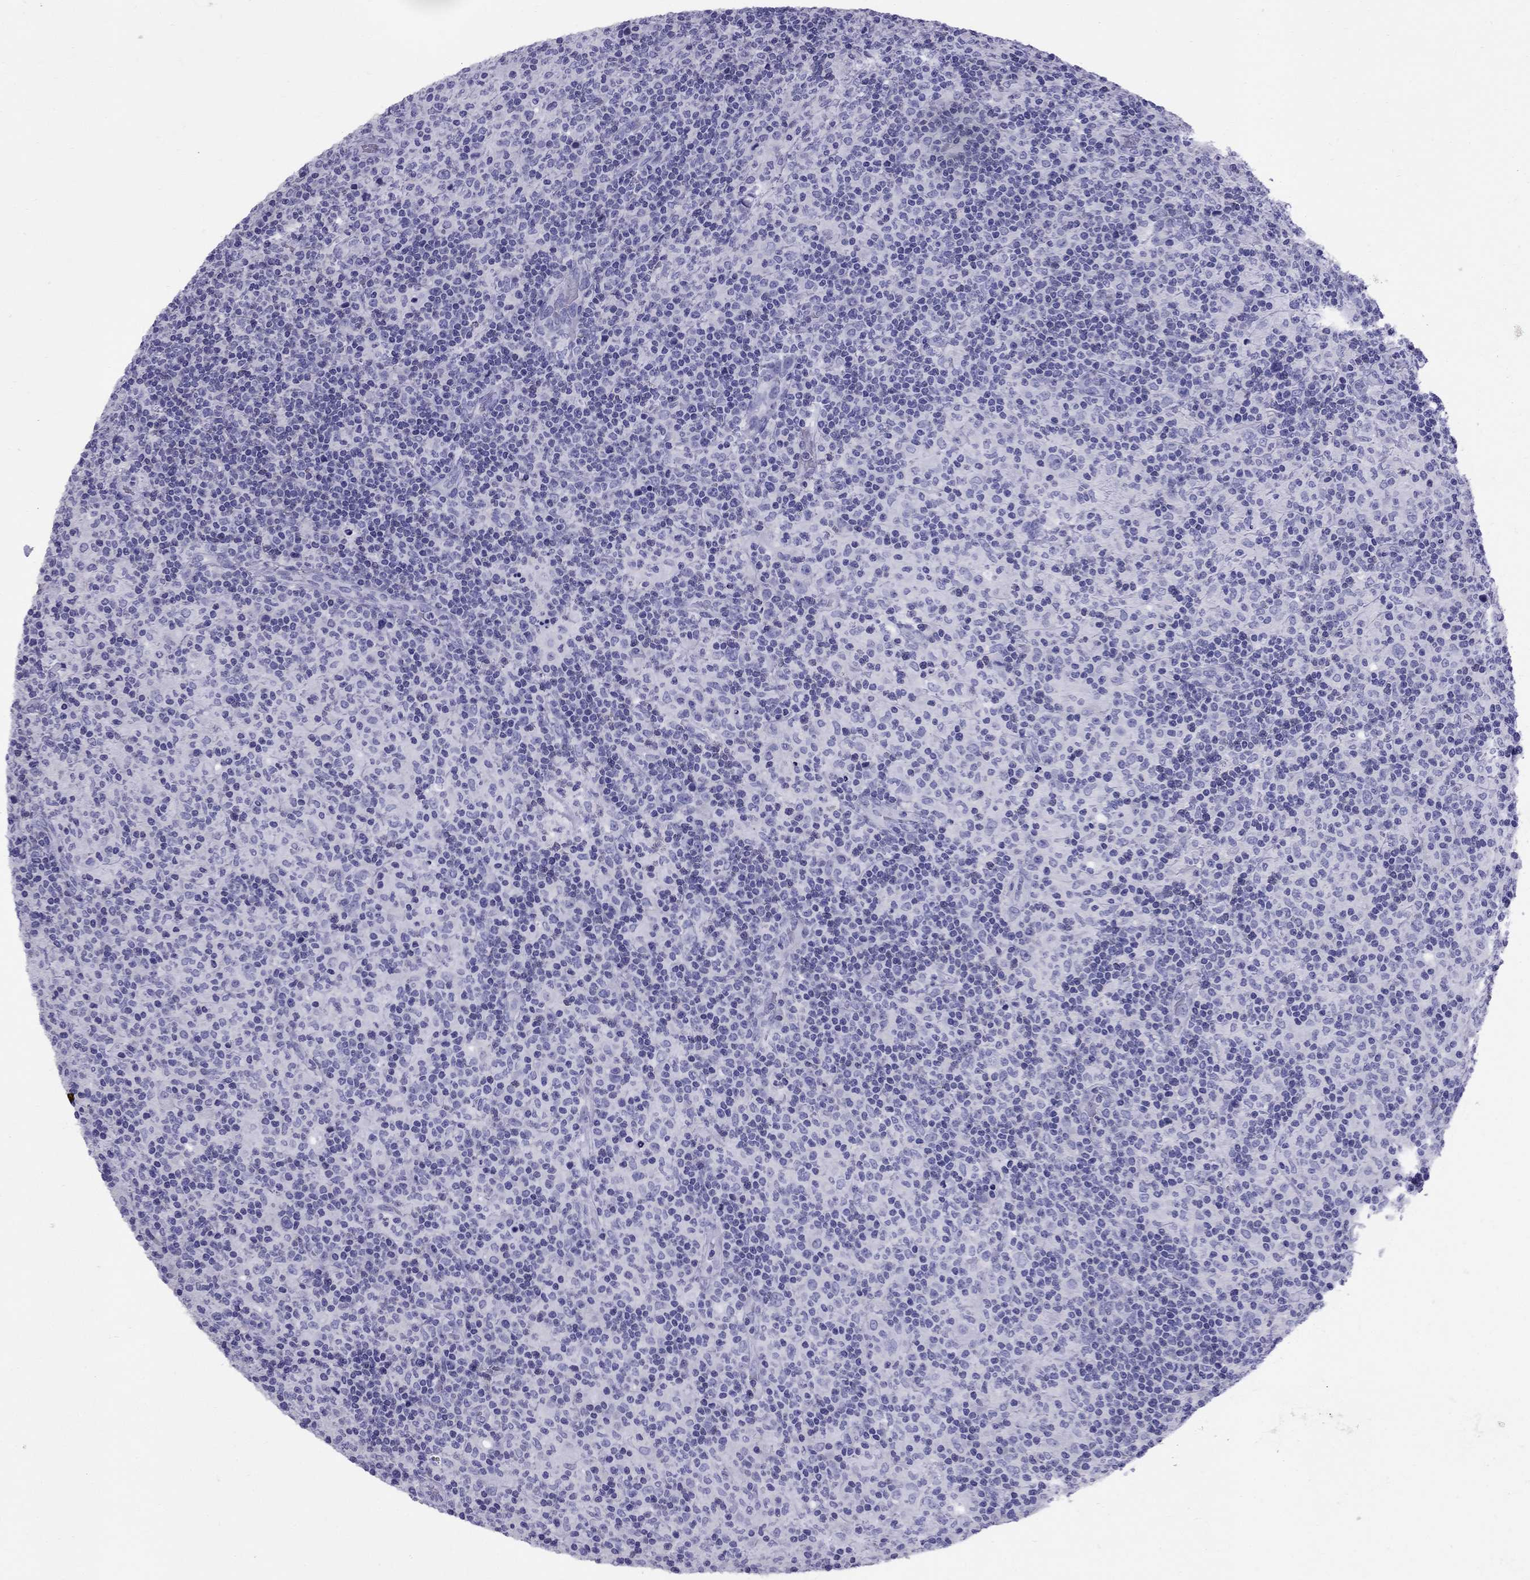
{"staining": {"intensity": "negative", "quantity": "none", "location": "none"}, "tissue": "lymphoma", "cell_type": "Tumor cells", "image_type": "cancer", "snomed": [{"axis": "morphology", "description": "Hodgkin's disease, NOS"}, {"axis": "topography", "description": "Lymph node"}], "caption": "The IHC micrograph has no significant positivity in tumor cells of Hodgkin's disease tissue.", "gene": "AVPR1B", "patient": {"sex": "male", "age": 70}}